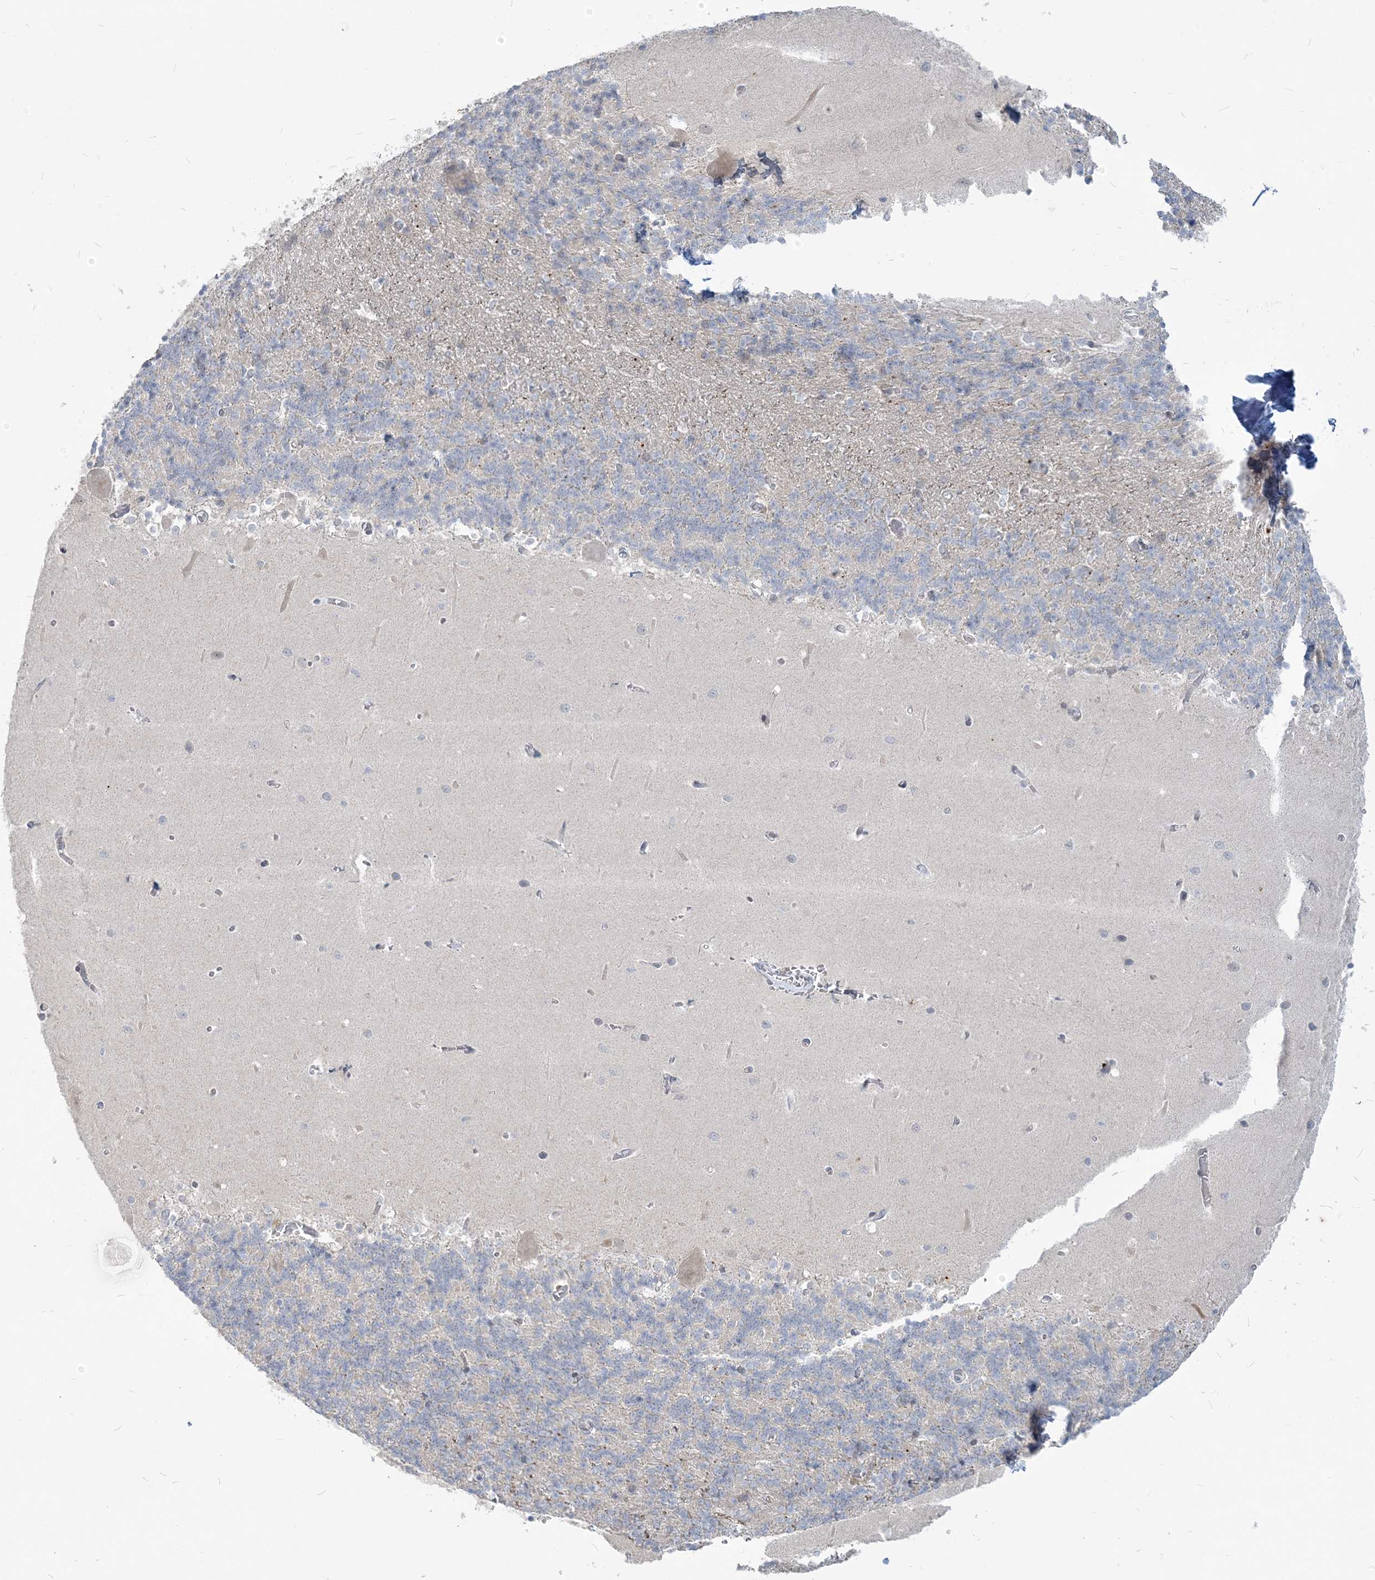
{"staining": {"intensity": "negative", "quantity": "none", "location": "none"}, "tissue": "cerebellum", "cell_type": "Cells in granular layer", "image_type": "normal", "snomed": [{"axis": "morphology", "description": "Normal tissue, NOS"}, {"axis": "topography", "description": "Cerebellum"}], "caption": "Immunohistochemistry (IHC) micrograph of normal cerebellum: human cerebellum stained with DAB (3,3'-diaminobenzidine) displays no significant protein expression in cells in granular layer.", "gene": "SDAD1", "patient": {"sex": "male", "age": 37}}